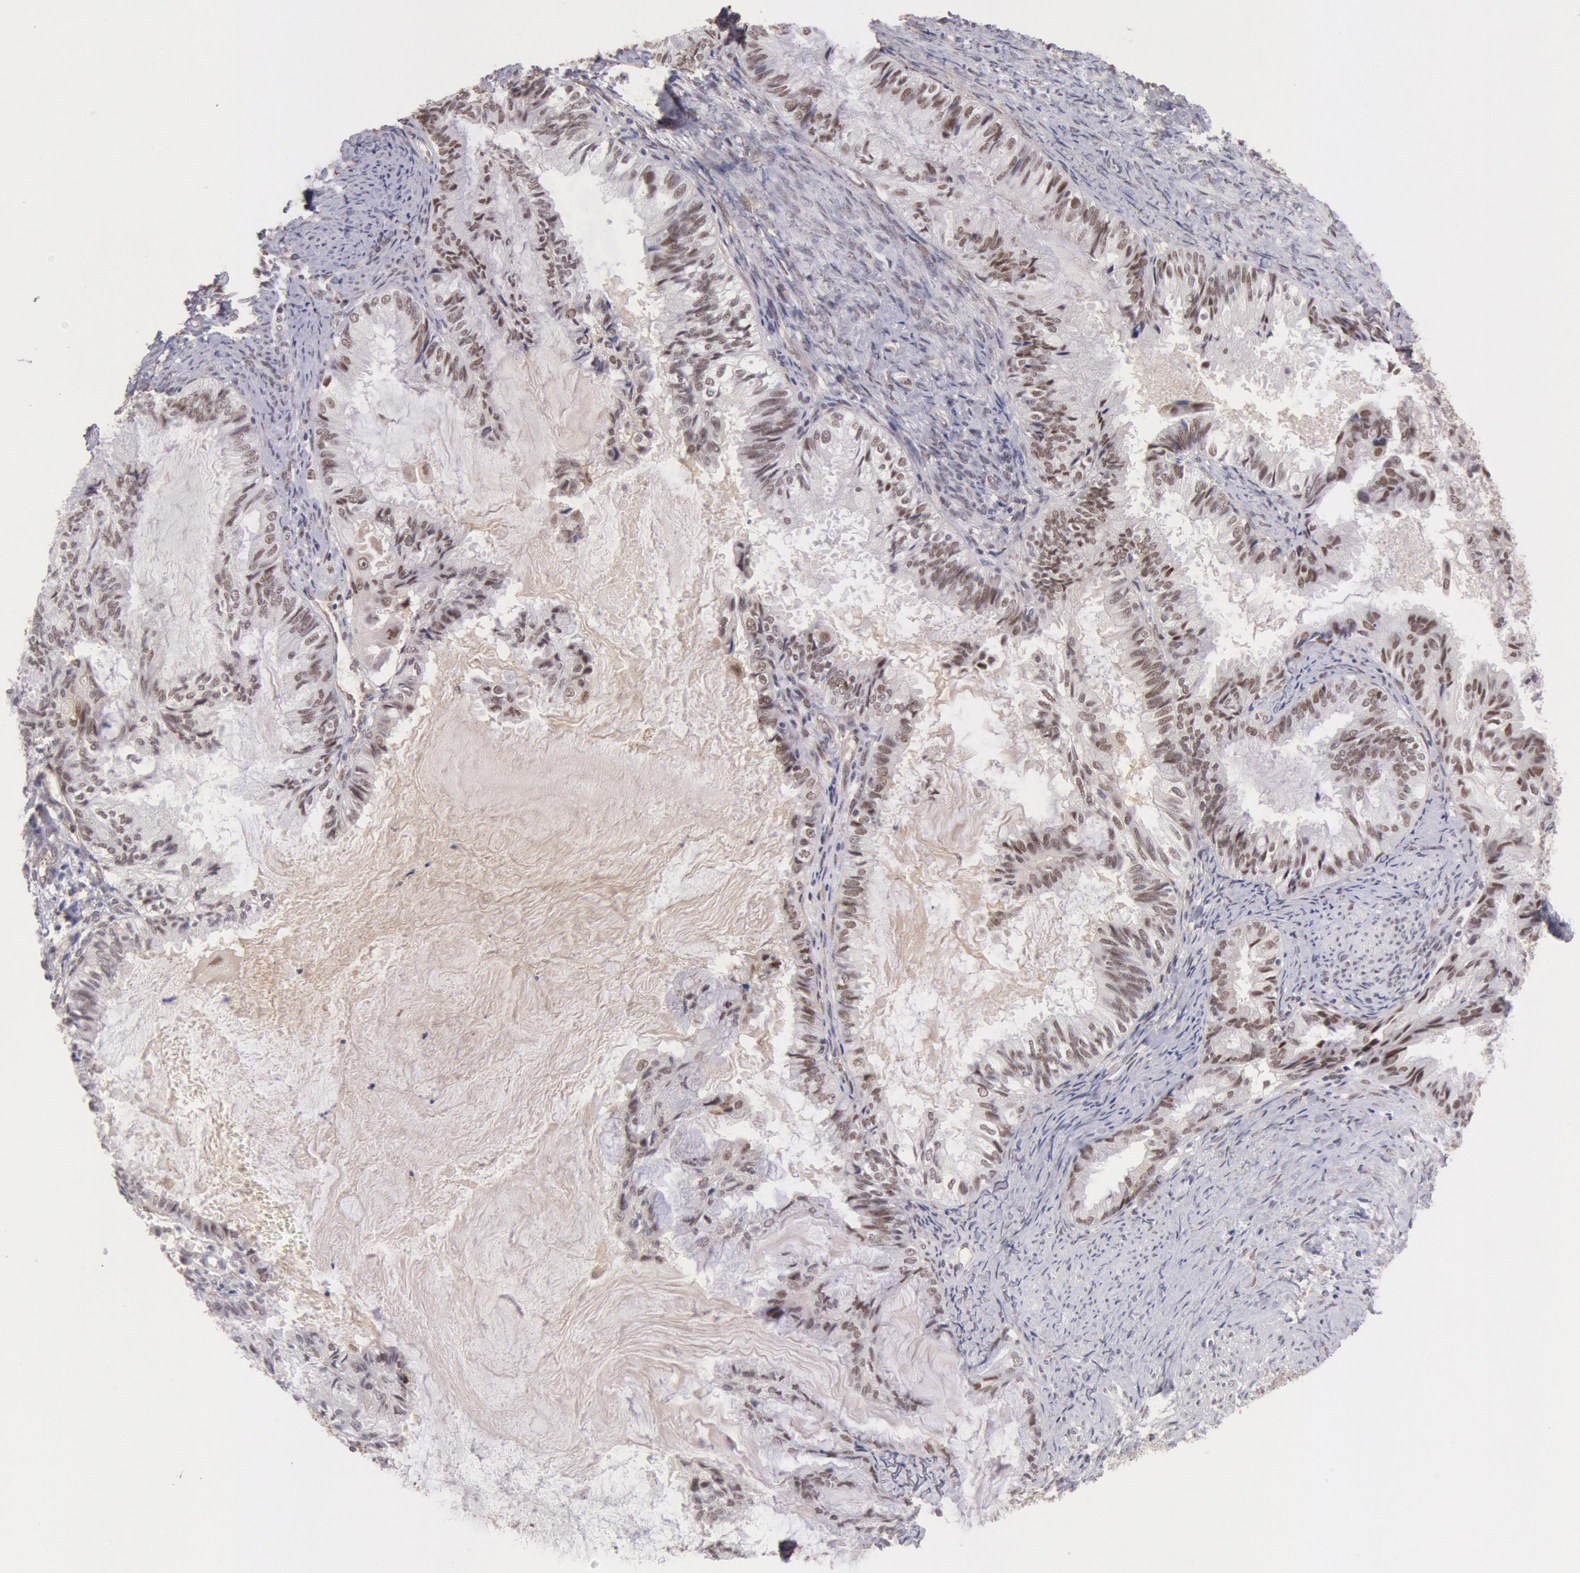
{"staining": {"intensity": "moderate", "quantity": ">75%", "location": "nuclear"}, "tissue": "endometrial cancer", "cell_type": "Tumor cells", "image_type": "cancer", "snomed": [{"axis": "morphology", "description": "Adenocarcinoma, NOS"}, {"axis": "topography", "description": "Endometrium"}], "caption": "Brown immunohistochemical staining in human endometrial cancer (adenocarcinoma) shows moderate nuclear expression in about >75% of tumor cells.", "gene": "CDKN2B", "patient": {"sex": "female", "age": 86}}